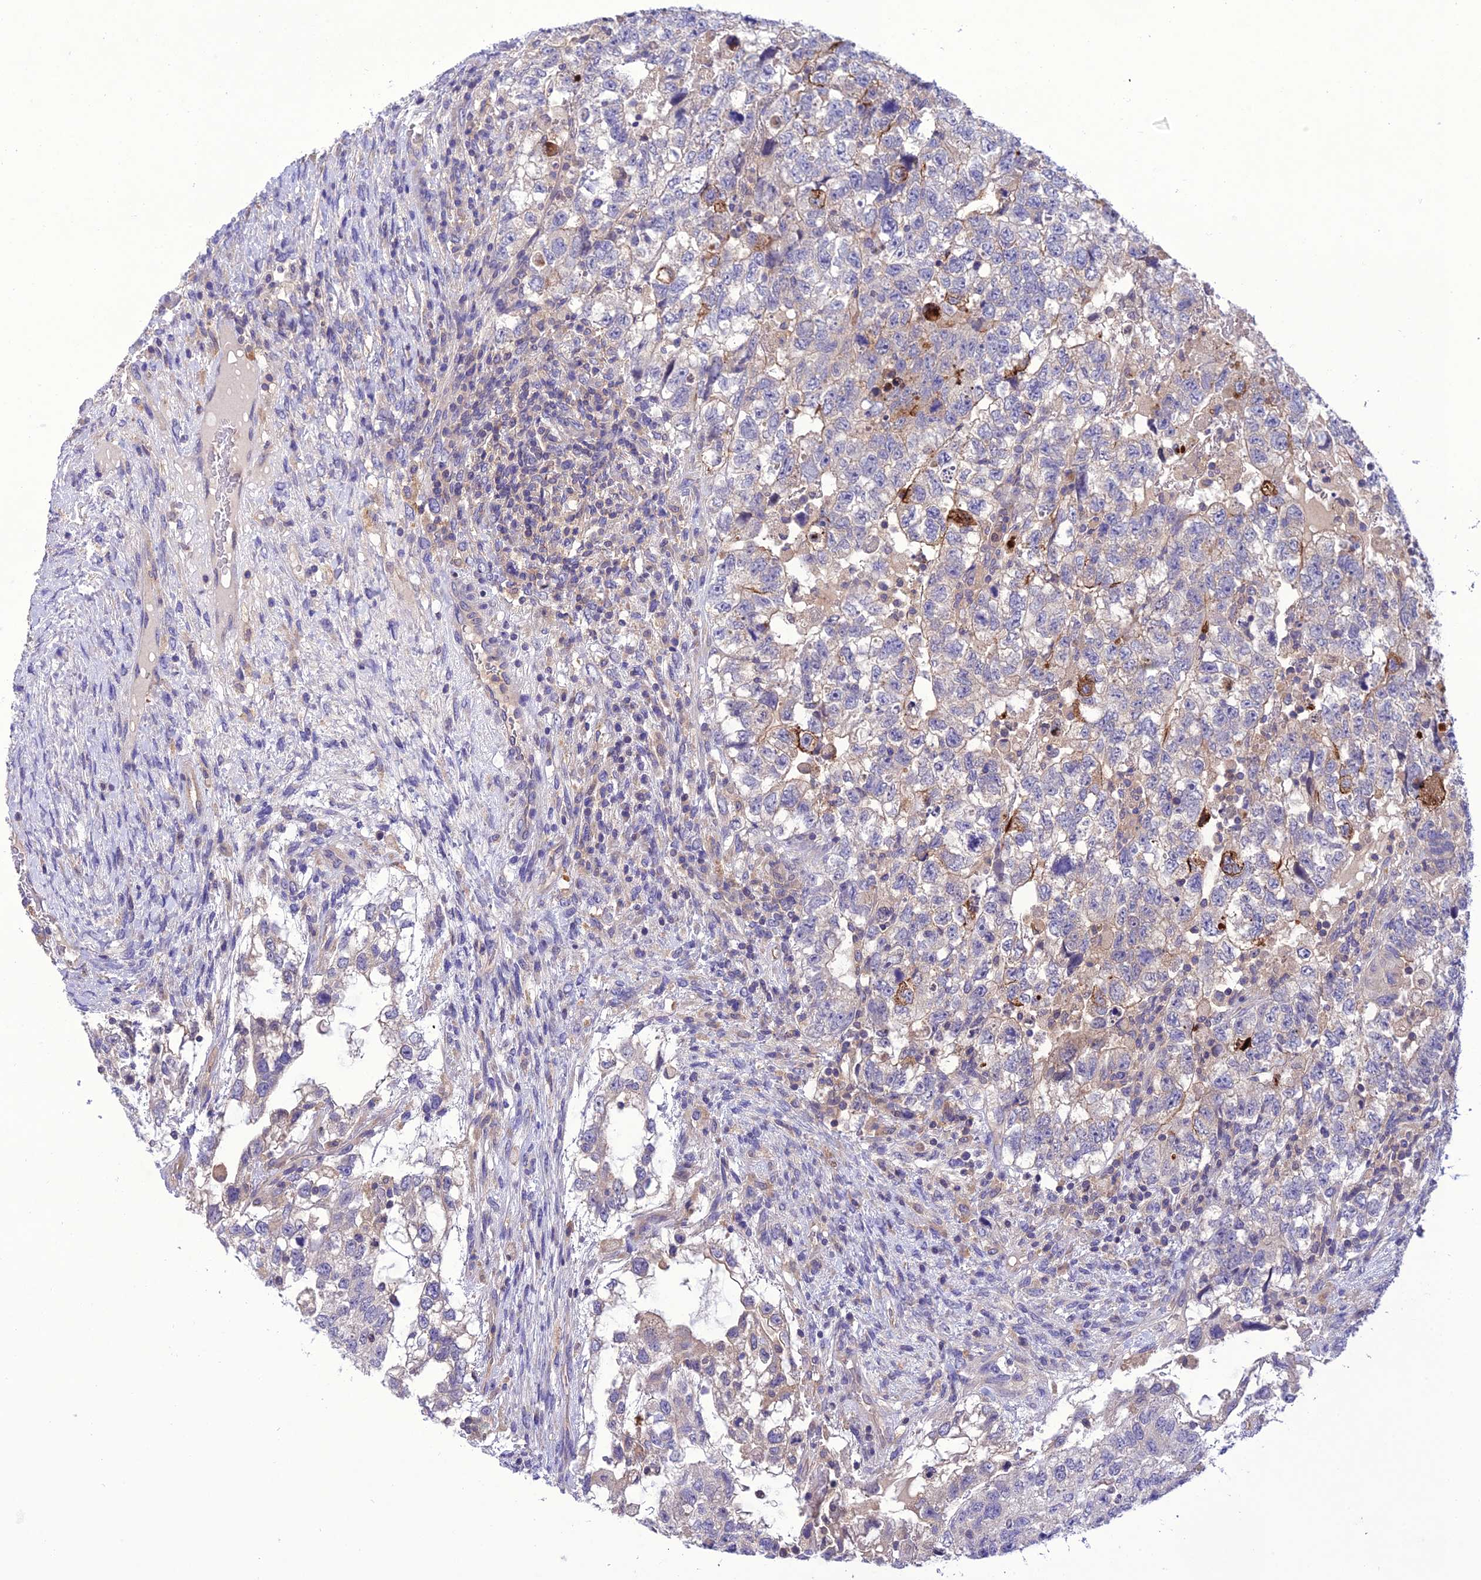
{"staining": {"intensity": "negative", "quantity": "none", "location": "none"}, "tissue": "testis cancer", "cell_type": "Tumor cells", "image_type": "cancer", "snomed": [{"axis": "morphology", "description": "Normal tissue, NOS"}, {"axis": "morphology", "description": "Carcinoma, Embryonal, NOS"}, {"axis": "topography", "description": "Testis"}], "caption": "IHC of human testis cancer displays no expression in tumor cells.", "gene": "SNX24", "patient": {"sex": "male", "age": 36}}